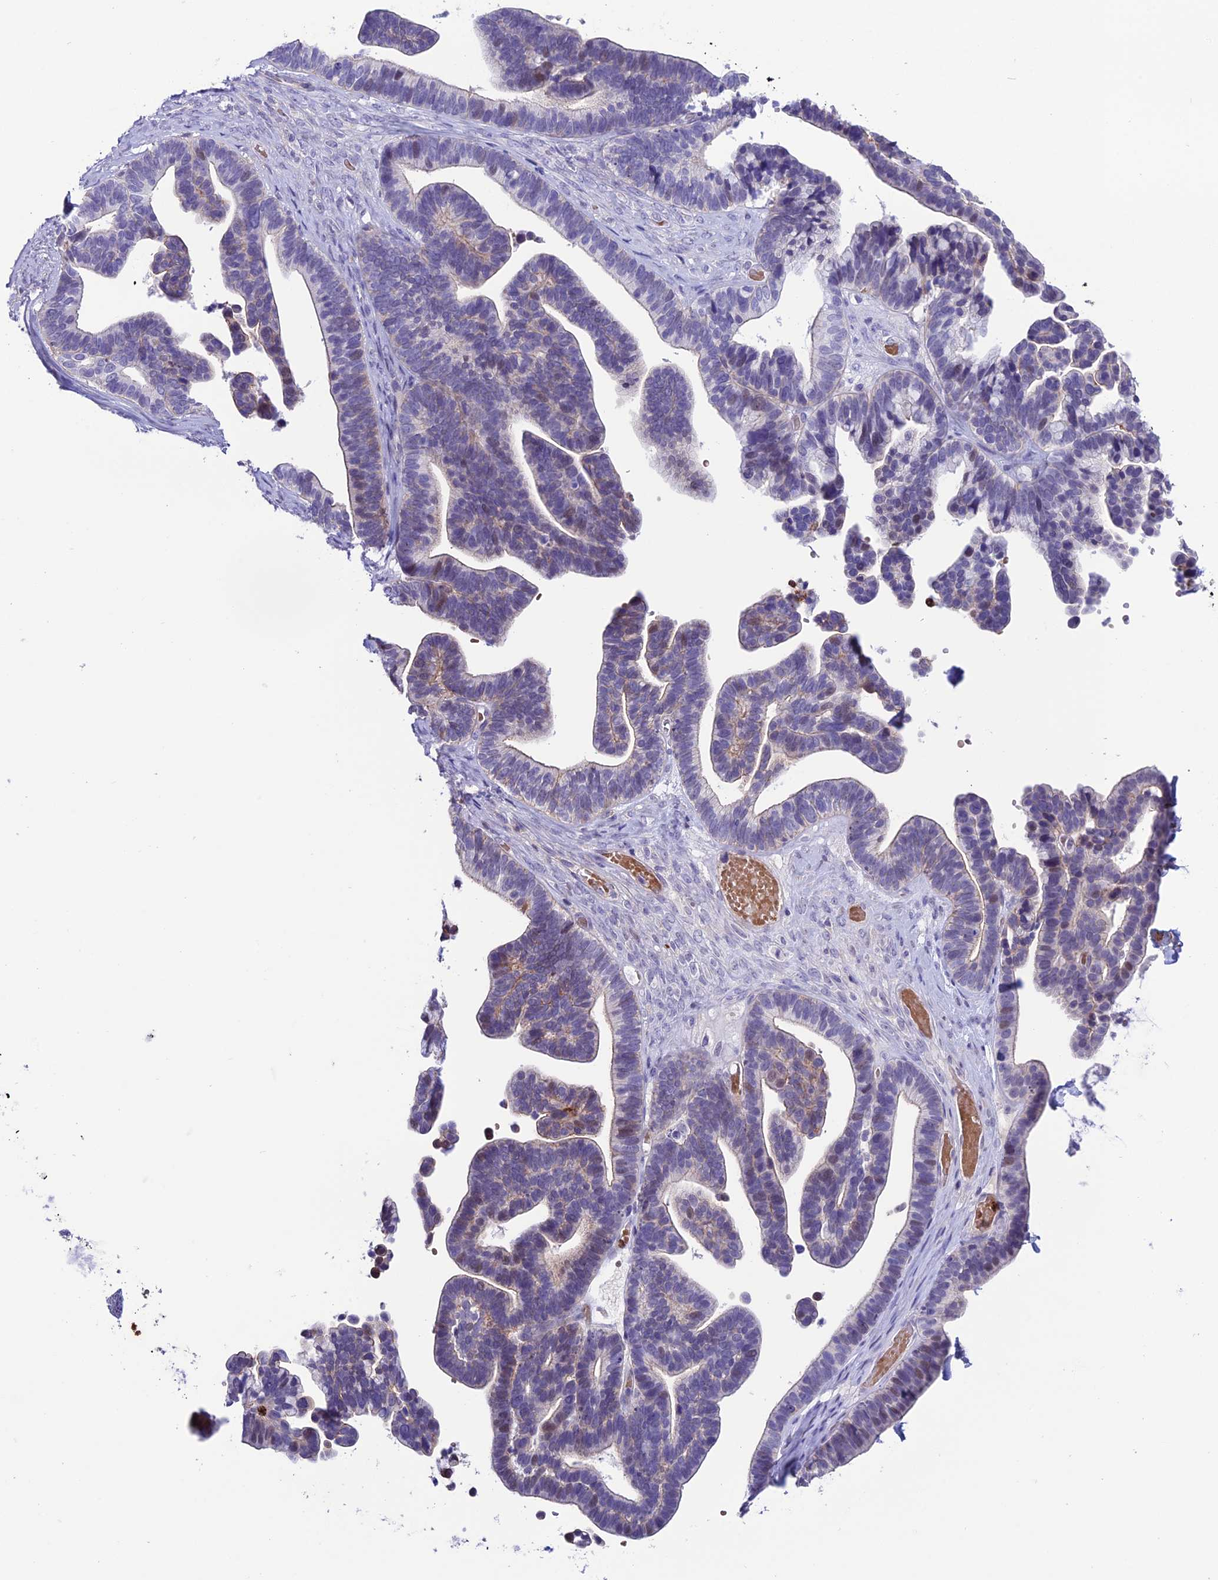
{"staining": {"intensity": "weak", "quantity": "<25%", "location": "nuclear"}, "tissue": "ovarian cancer", "cell_type": "Tumor cells", "image_type": "cancer", "snomed": [{"axis": "morphology", "description": "Cystadenocarcinoma, serous, NOS"}, {"axis": "topography", "description": "Ovary"}], "caption": "Tumor cells are negative for protein expression in human ovarian serous cystadenocarcinoma.", "gene": "COL6A6", "patient": {"sex": "female", "age": 56}}